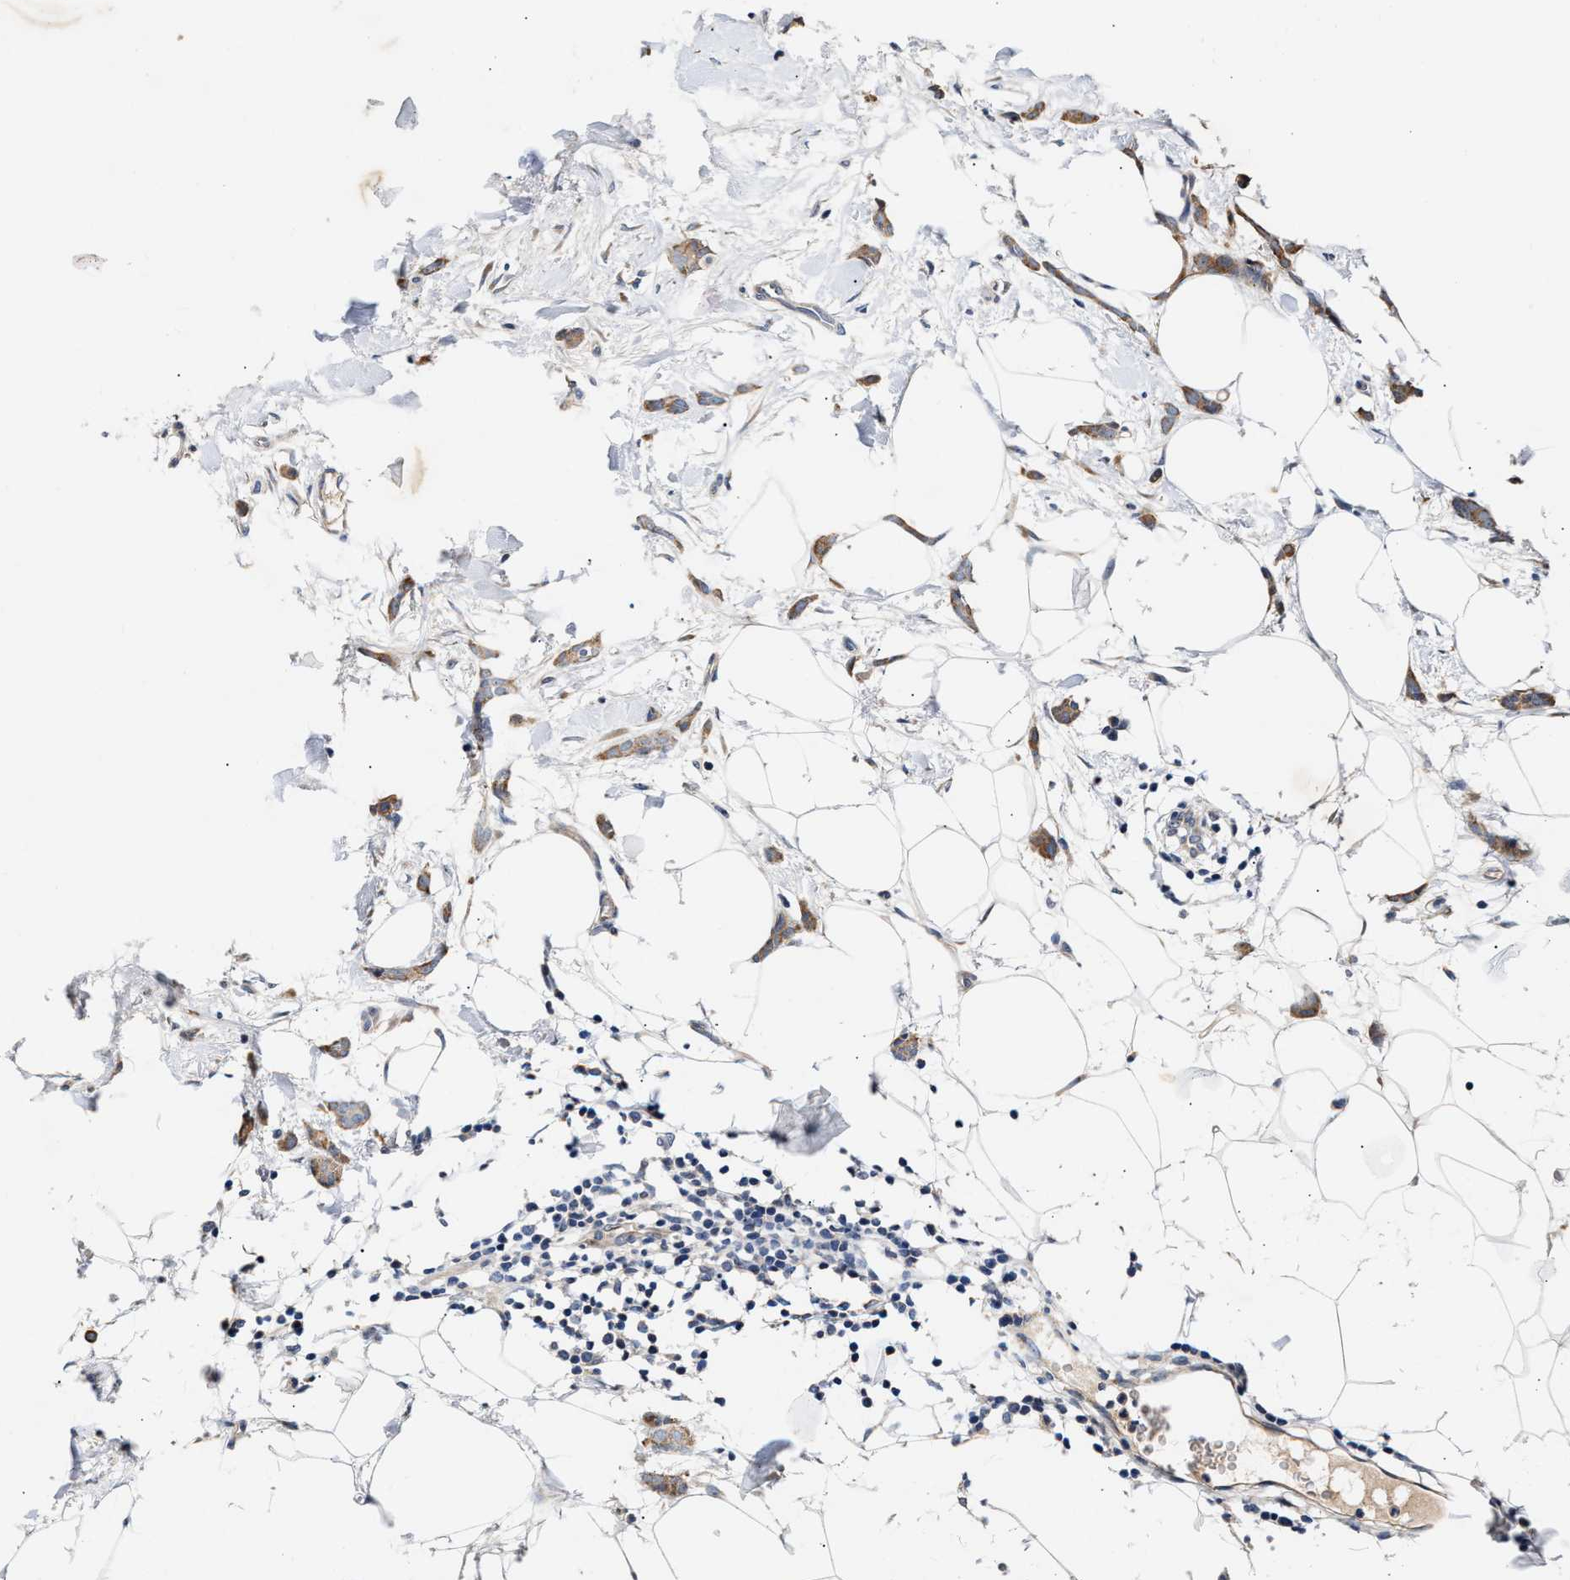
{"staining": {"intensity": "weak", "quantity": ">75%", "location": "cytoplasmic/membranous"}, "tissue": "breast cancer", "cell_type": "Tumor cells", "image_type": "cancer", "snomed": [{"axis": "morphology", "description": "Lobular carcinoma"}, {"axis": "topography", "description": "Skin"}, {"axis": "topography", "description": "Breast"}], "caption": "A high-resolution micrograph shows IHC staining of lobular carcinoma (breast), which displays weak cytoplasmic/membranous positivity in approximately >75% of tumor cells.", "gene": "CCDC146", "patient": {"sex": "female", "age": 46}}